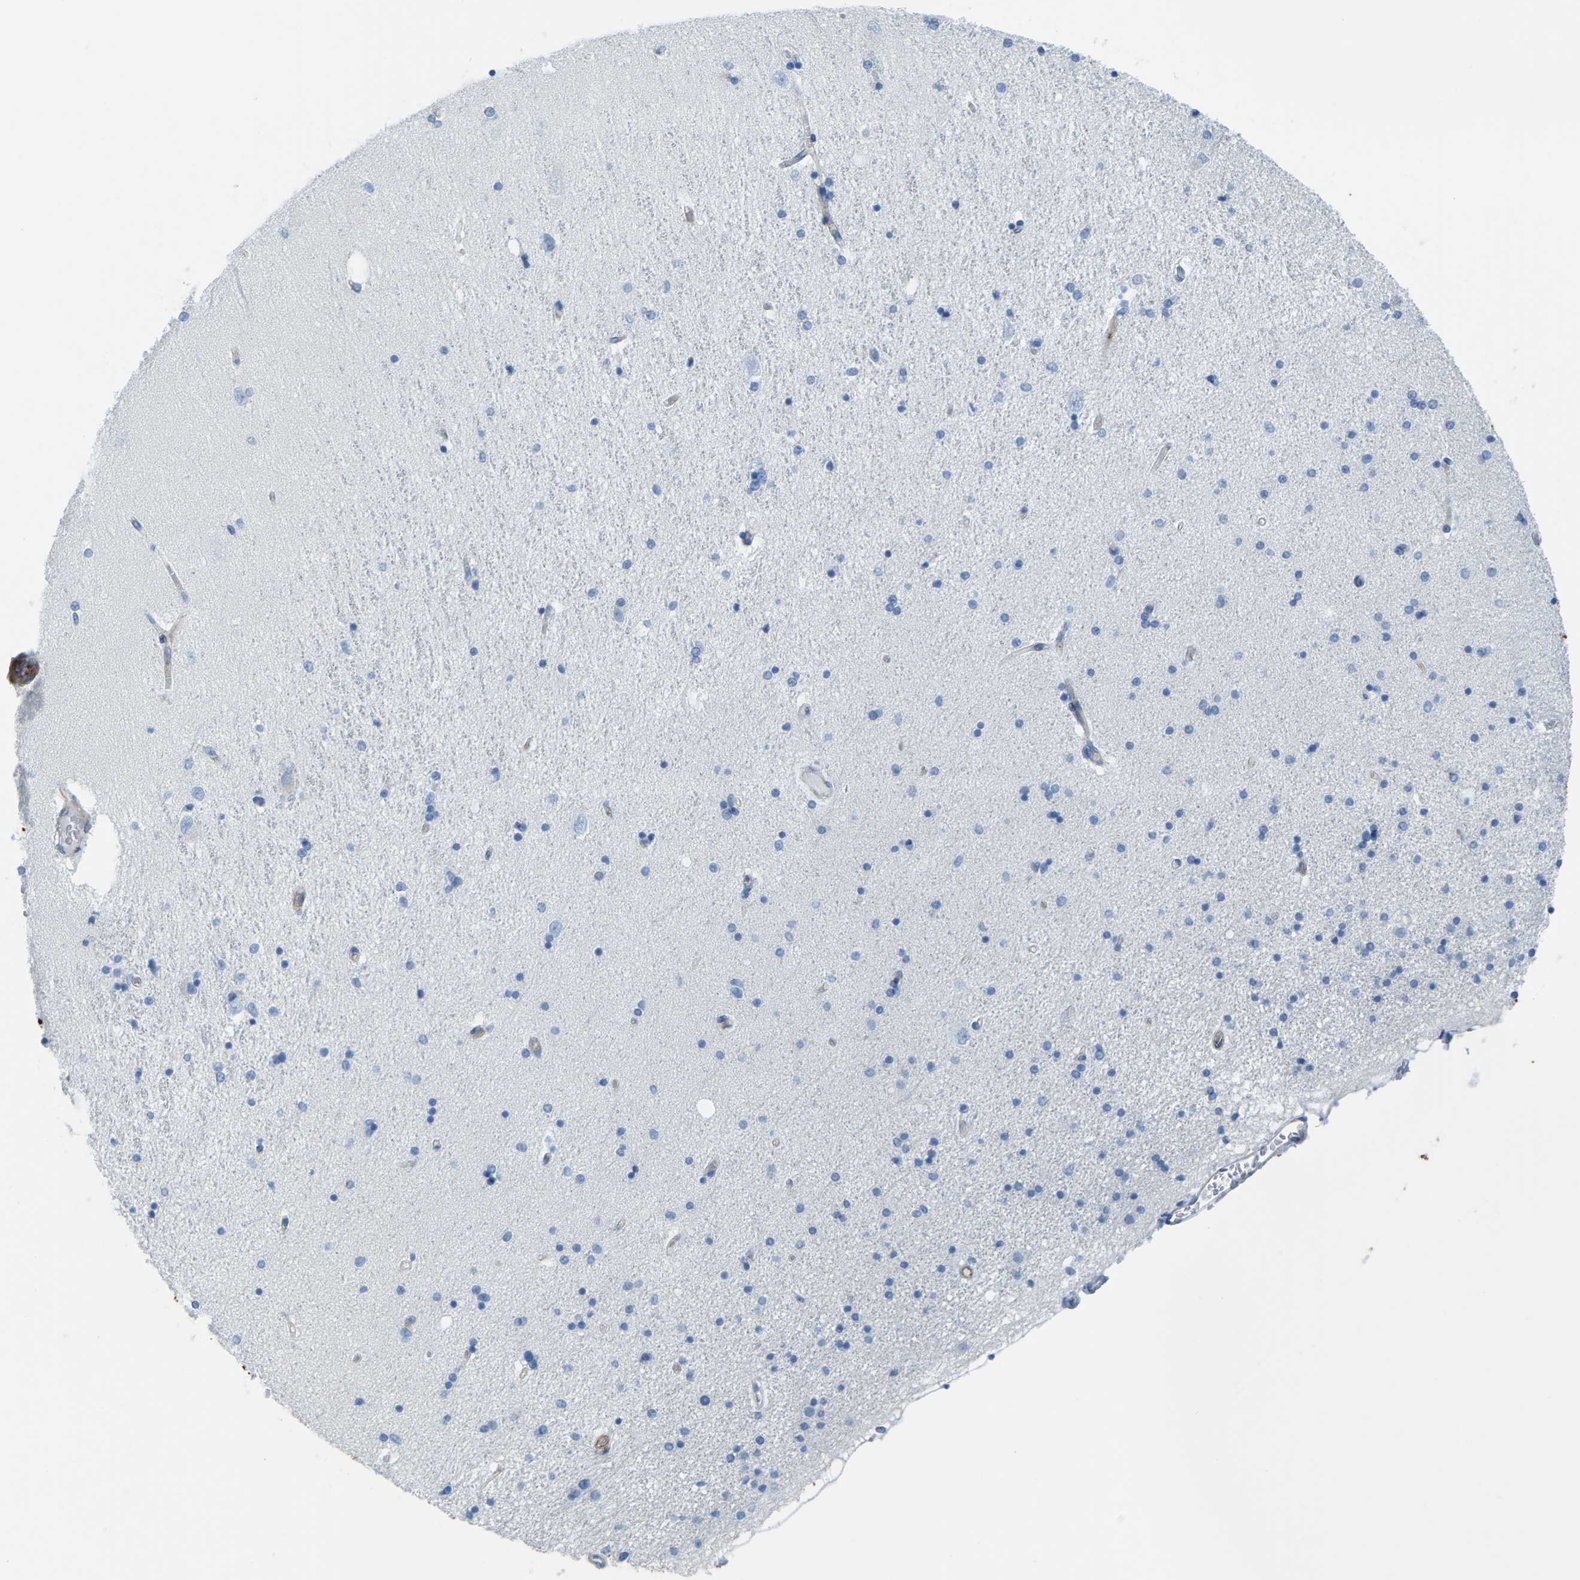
{"staining": {"intensity": "negative", "quantity": "none", "location": "none"}, "tissue": "hippocampus", "cell_type": "Glial cells", "image_type": "normal", "snomed": [{"axis": "morphology", "description": "Normal tissue, NOS"}, {"axis": "topography", "description": "Hippocampus"}], "caption": "Glial cells are negative for brown protein staining in benign hippocampus.", "gene": "MYL3", "patient": {"sex": "female", "age": 54}}